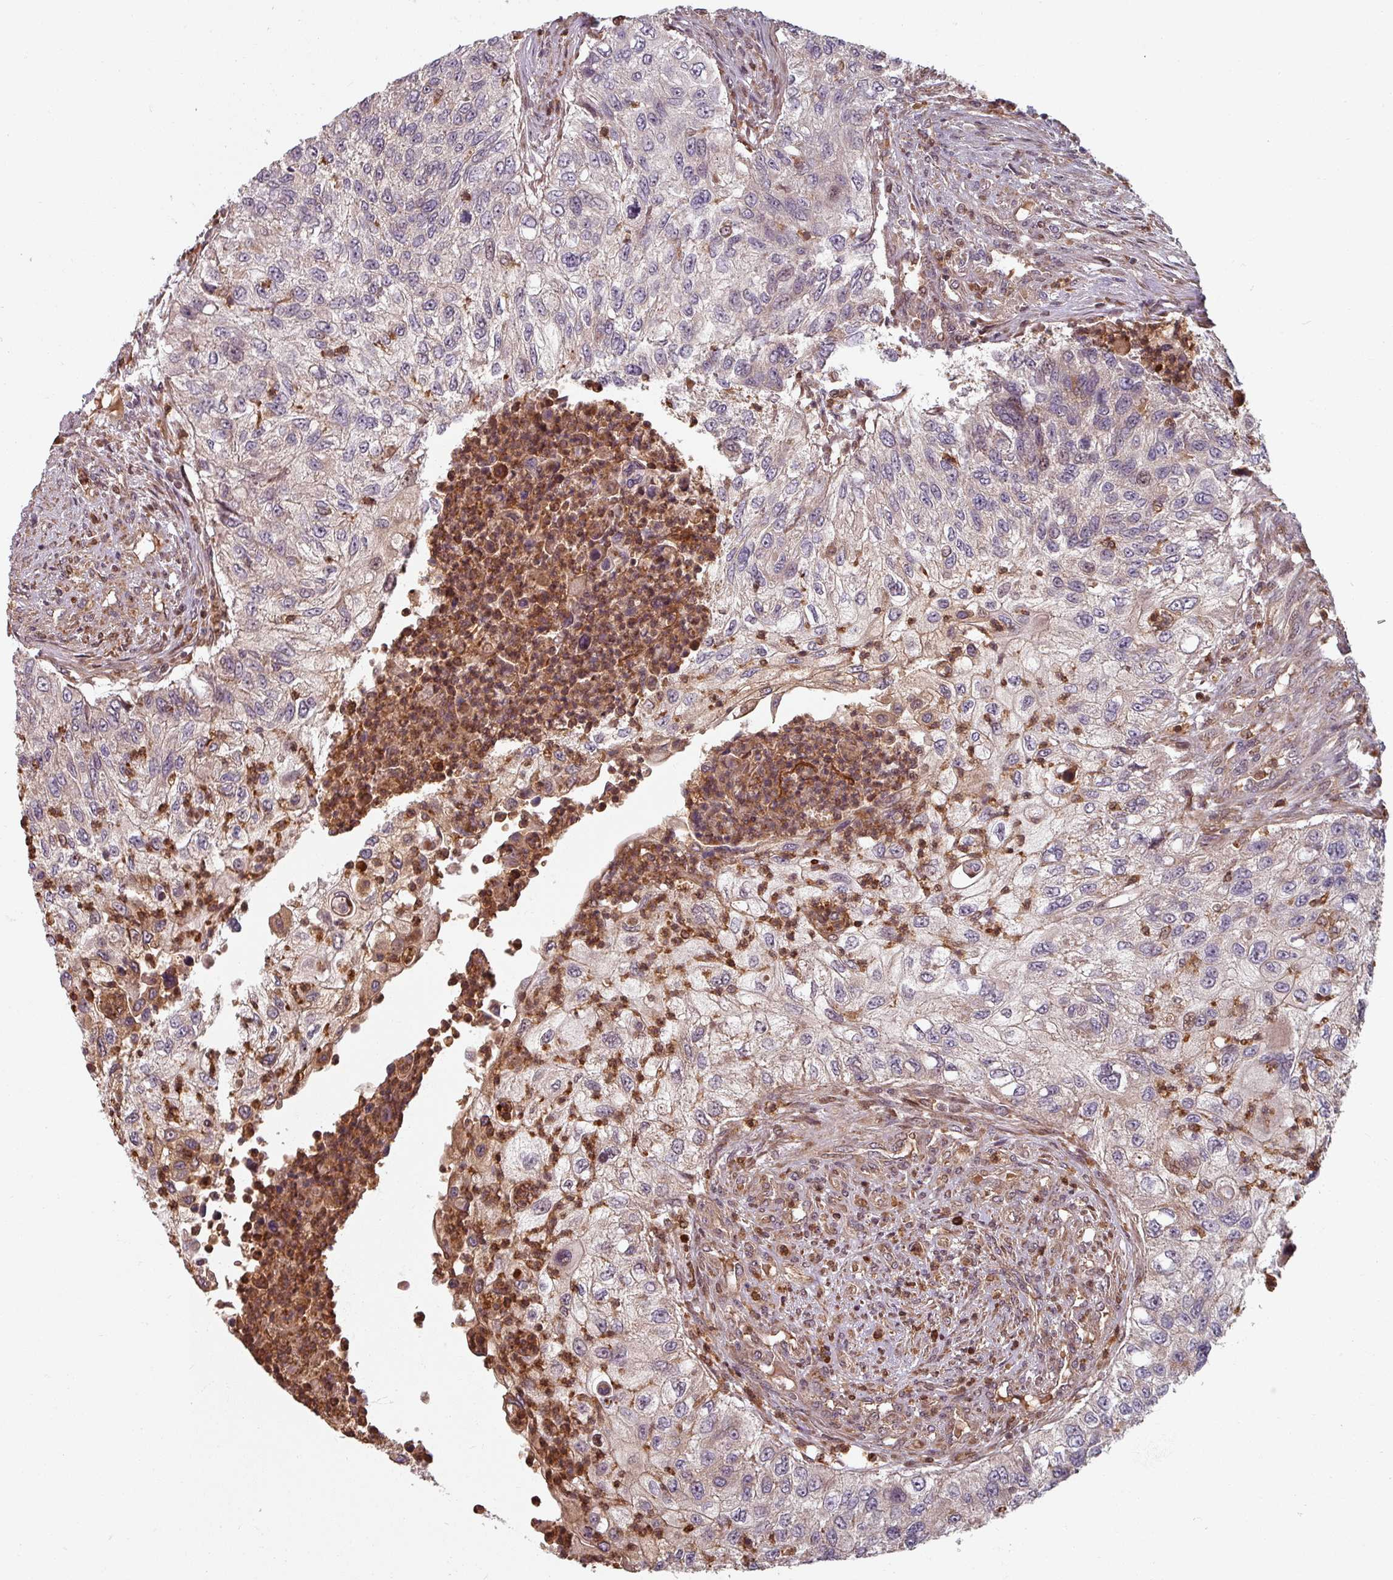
{"staining": {"intensity": "negative", "quantity": "none", "location": "none"}, "tissue": "urothelial cancer", "cell_type": "Tumor cells", "image_type": "cancer", "snomed": [{"axis": "morphology", "description": "Urothelial carcinoma, High grade"}, {"axis": "topography", "description": "Urinary bladder"}], "caption": "There is no significant staining in tumor cells of urothelial carcinoma (high-grade).", "gene": "EID1", "patient": {"sex": "female", "age": 60}}